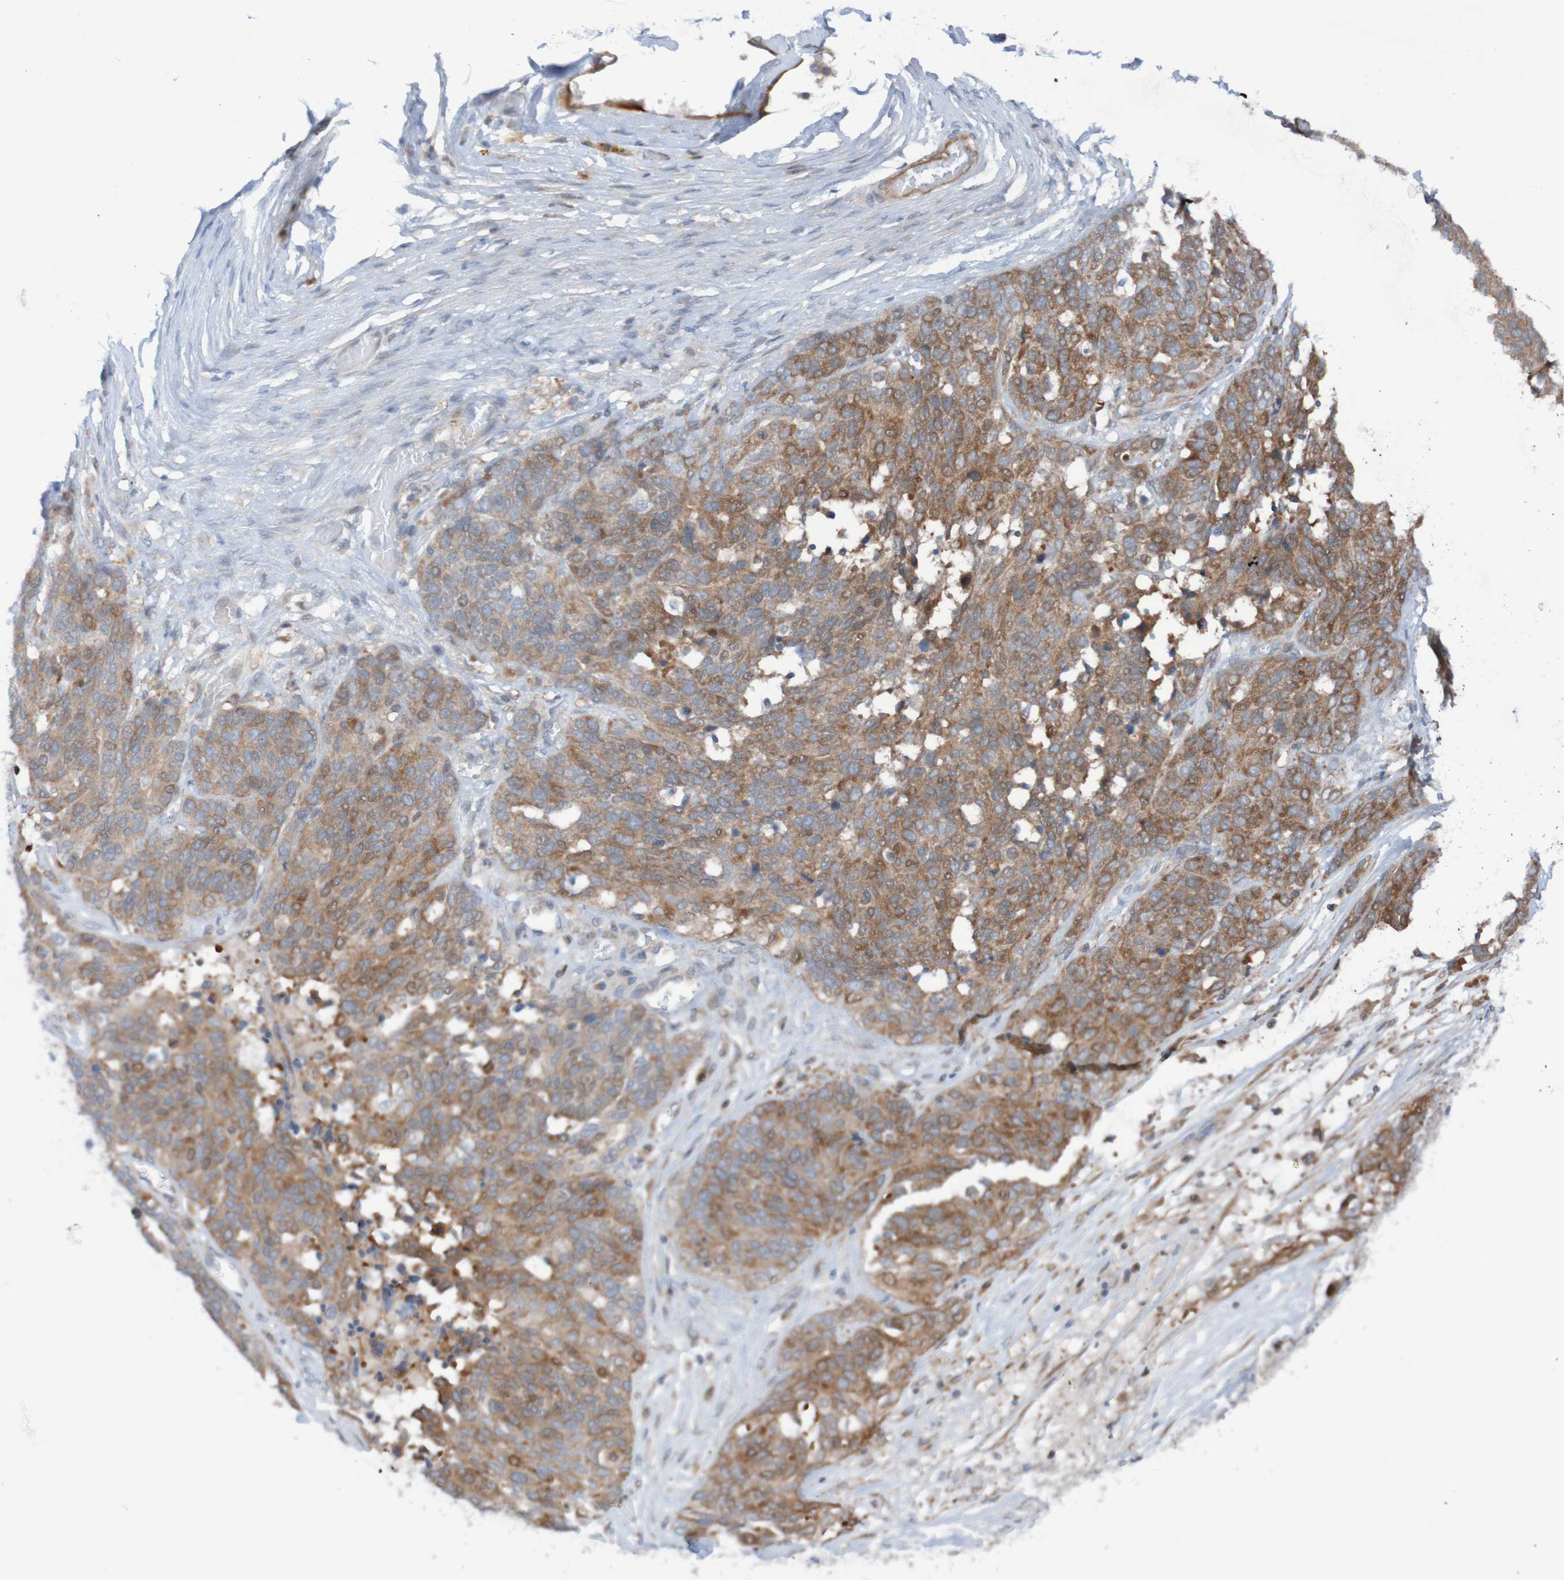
{"staining": {"intensity": "moderate", "quantity": ">75%", "location": "cytoplasmic/membranous"}, "tissue": "ovarian cancer", "cell_type": "Tumor cells", "image_type": "cancer", "snomed": [{"axis": "morphology", "description": "Cystadenocarcinoma, serous, NOS"}, {"axis": "topography", "description": "Ovary"}], "caption": "Immunohistochemistry (IHC) image of neoplastic tissue: human ovarian serous cystadenocarcinoma stained using immunohistochemistry (IHC) displays medium levels of moderate protein expression localized specifically in the cytoplasmic/membranous of tumor cells, appearing as a cytoplasmic/membranous brown color.", "gene": "ANGPT4", "patient": {"sex": "female", "age": 44}}